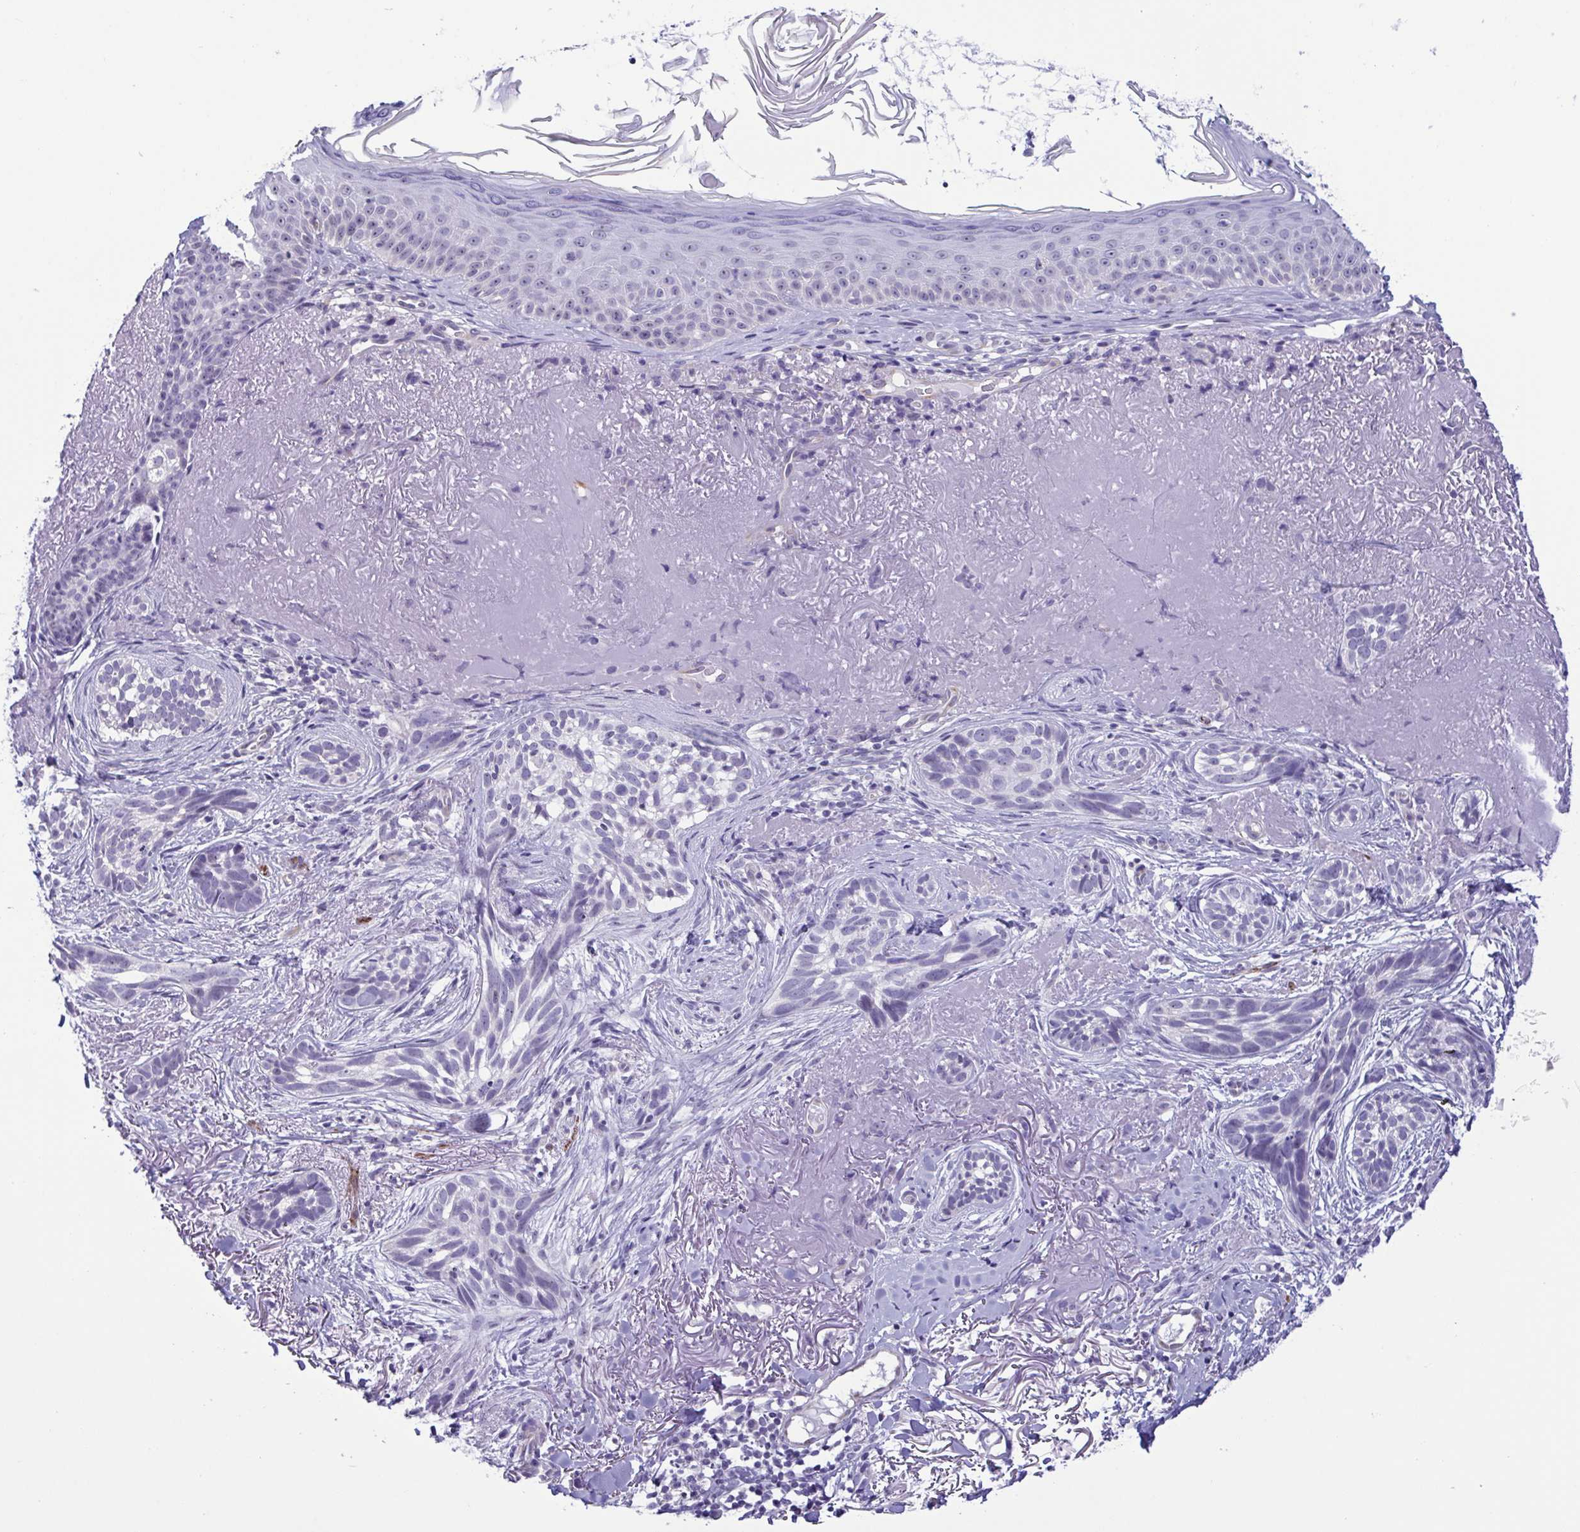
{"staining": {"intensity": "negative", "quantity": "none", "location": "none"}, "tissue": "skin cancer", "cell_type": "Tumor cells", "image_type": "cancer", "snomed": [{"axis": "morphology", "description": "Basal cell carcinoma"}, {"axis": "morphology", "description": "BCC, high aggressive"}, {"axis": "topography", "description": "Skin"}], "caption": "Tumor cells are negative for protein expression in human skin cancer (basal cell carcinoma).", "gene": "MYL7", "patient": {"sex": "female", "age": 86}}